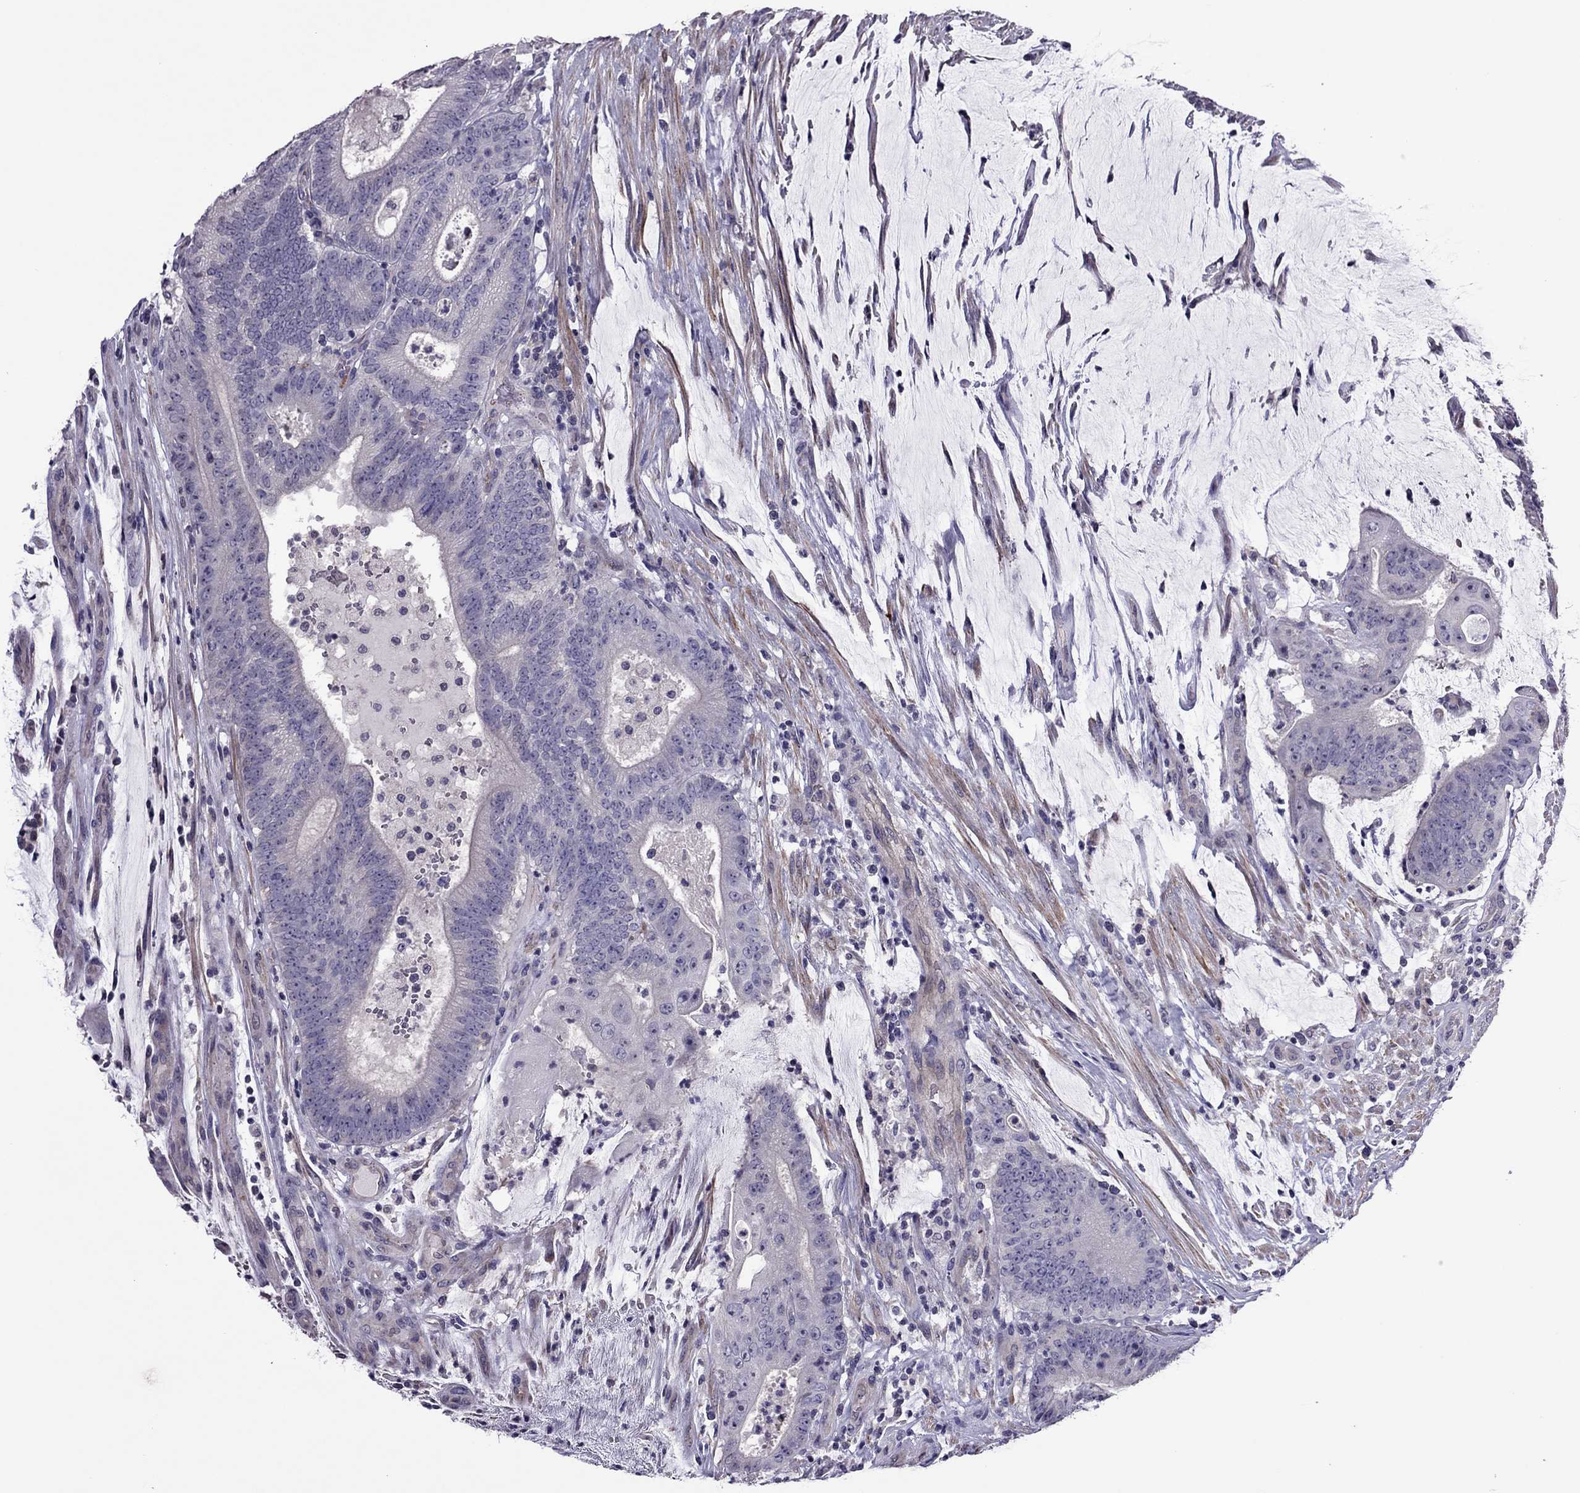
{"staining": {"intensity": "negative", "quantity": "none", "location": "none"}, "tissue": "colorectal cancer", "cell_type": "Tumor cells", "image_type": "cancer", "snomed": [{"axis": "morphology", "description": "Adenocarcinoma, NOS"}, {"axis": "topography", "description": "Colon"}], "caption": "Colorectal cancer (adenocarcinoma) stained for a protein using IHC demonstrates no expression tumor cells.", "gene": "SLC16A8", "patient": {"sex": "female", "age": 43}}